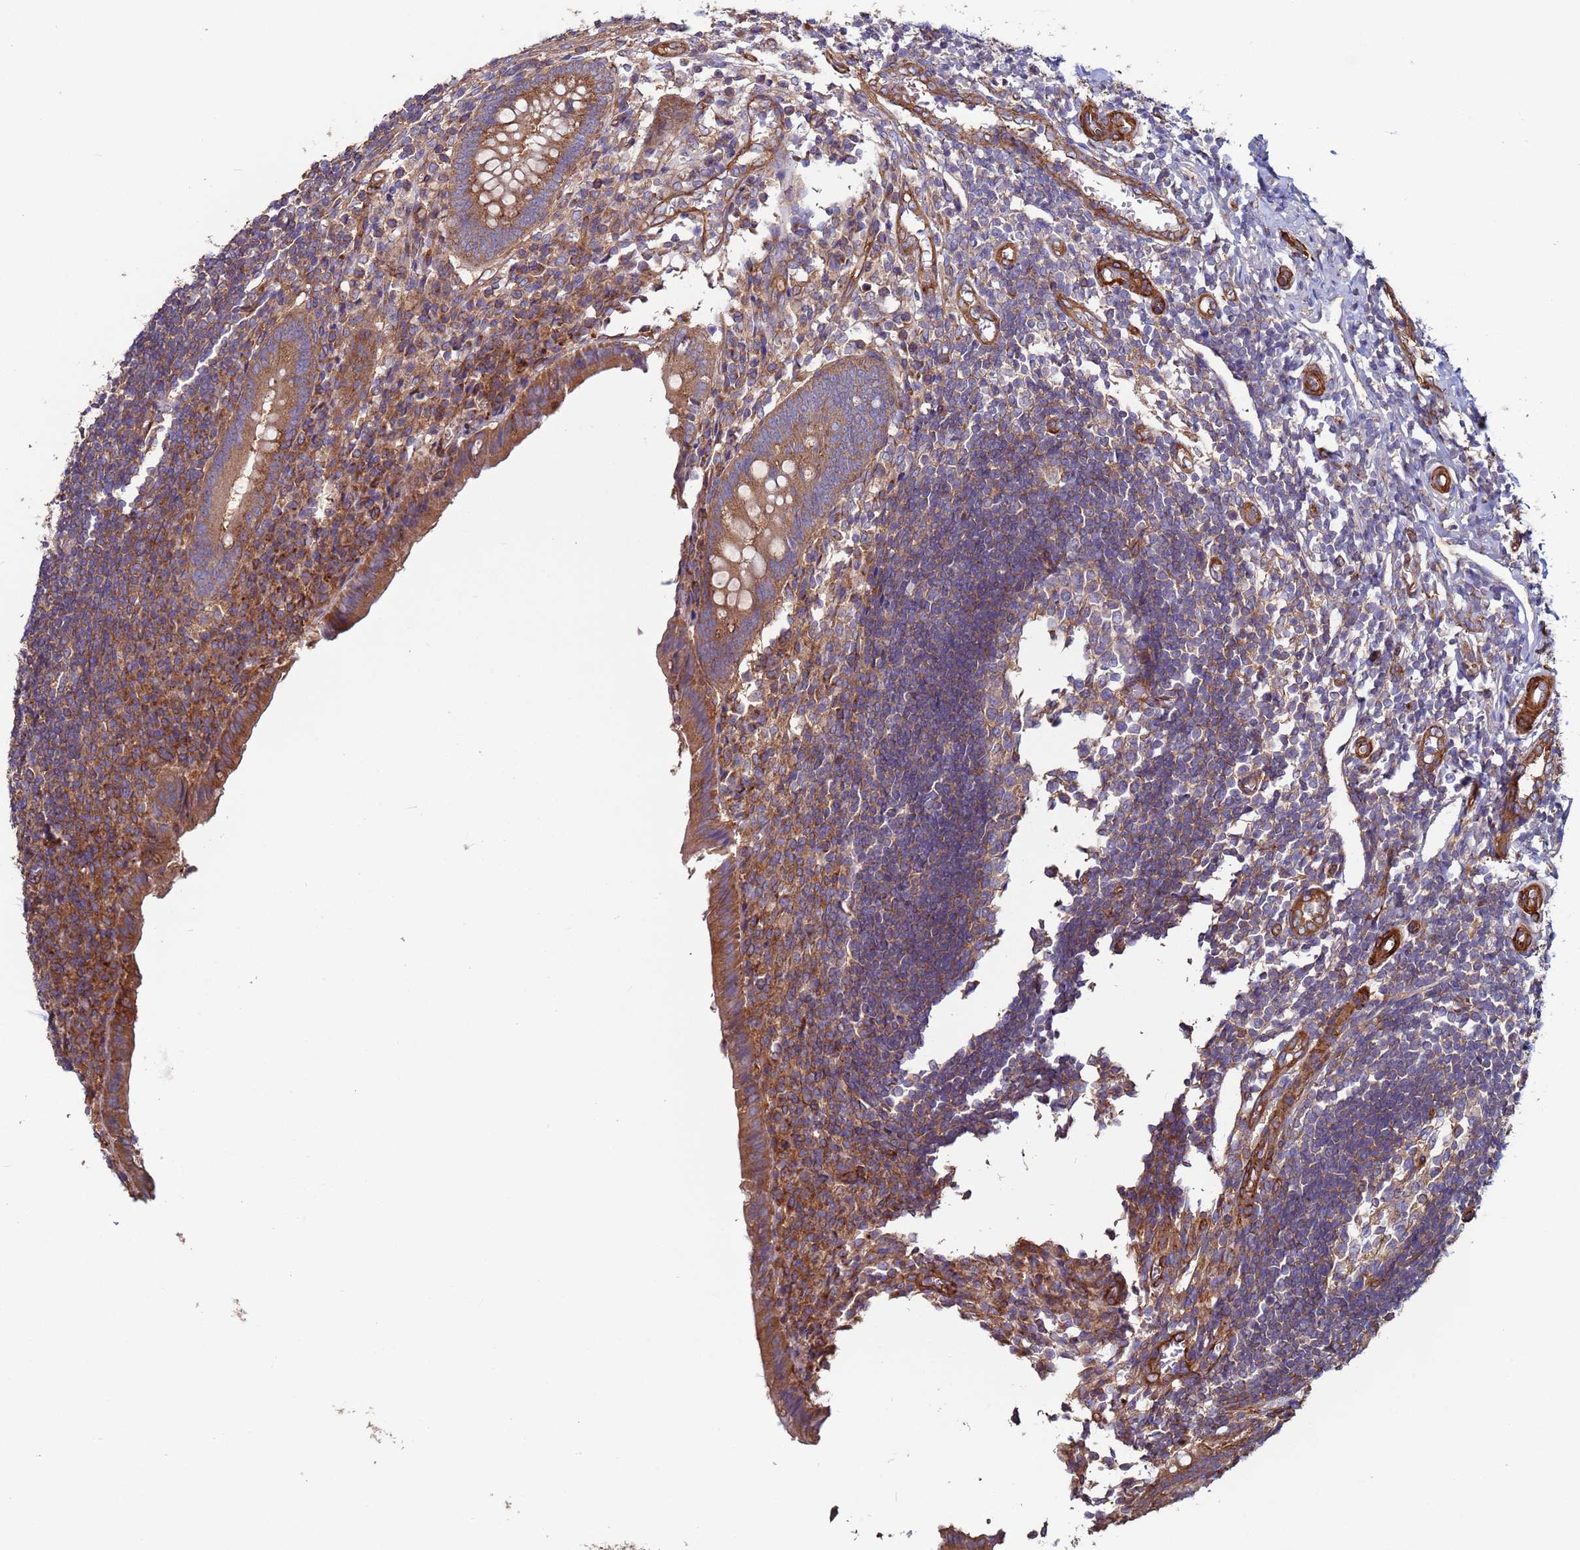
{"staining": {"intensity": "moderate", "quantity": ">75%", "location": "cytoplasmic/membranous"}, "tissue": "appendix", "cell_type": "Glandular cells", "image_type": "normal", "snomed": [{"axis": "morphology", "description": "Normal tissue, NOS"}, {"axis": "topography", "description": "Appendix"}], "caption": "Moderate cytoplasmic/membranous positivity is appreciated in about >75% of glandular cells in unremarkable appendix. The protein is shown in brown color, while the nuclei are stained blue.", "gene": "ZBTB39", "patient": {"sex": "female", "age": 17}}